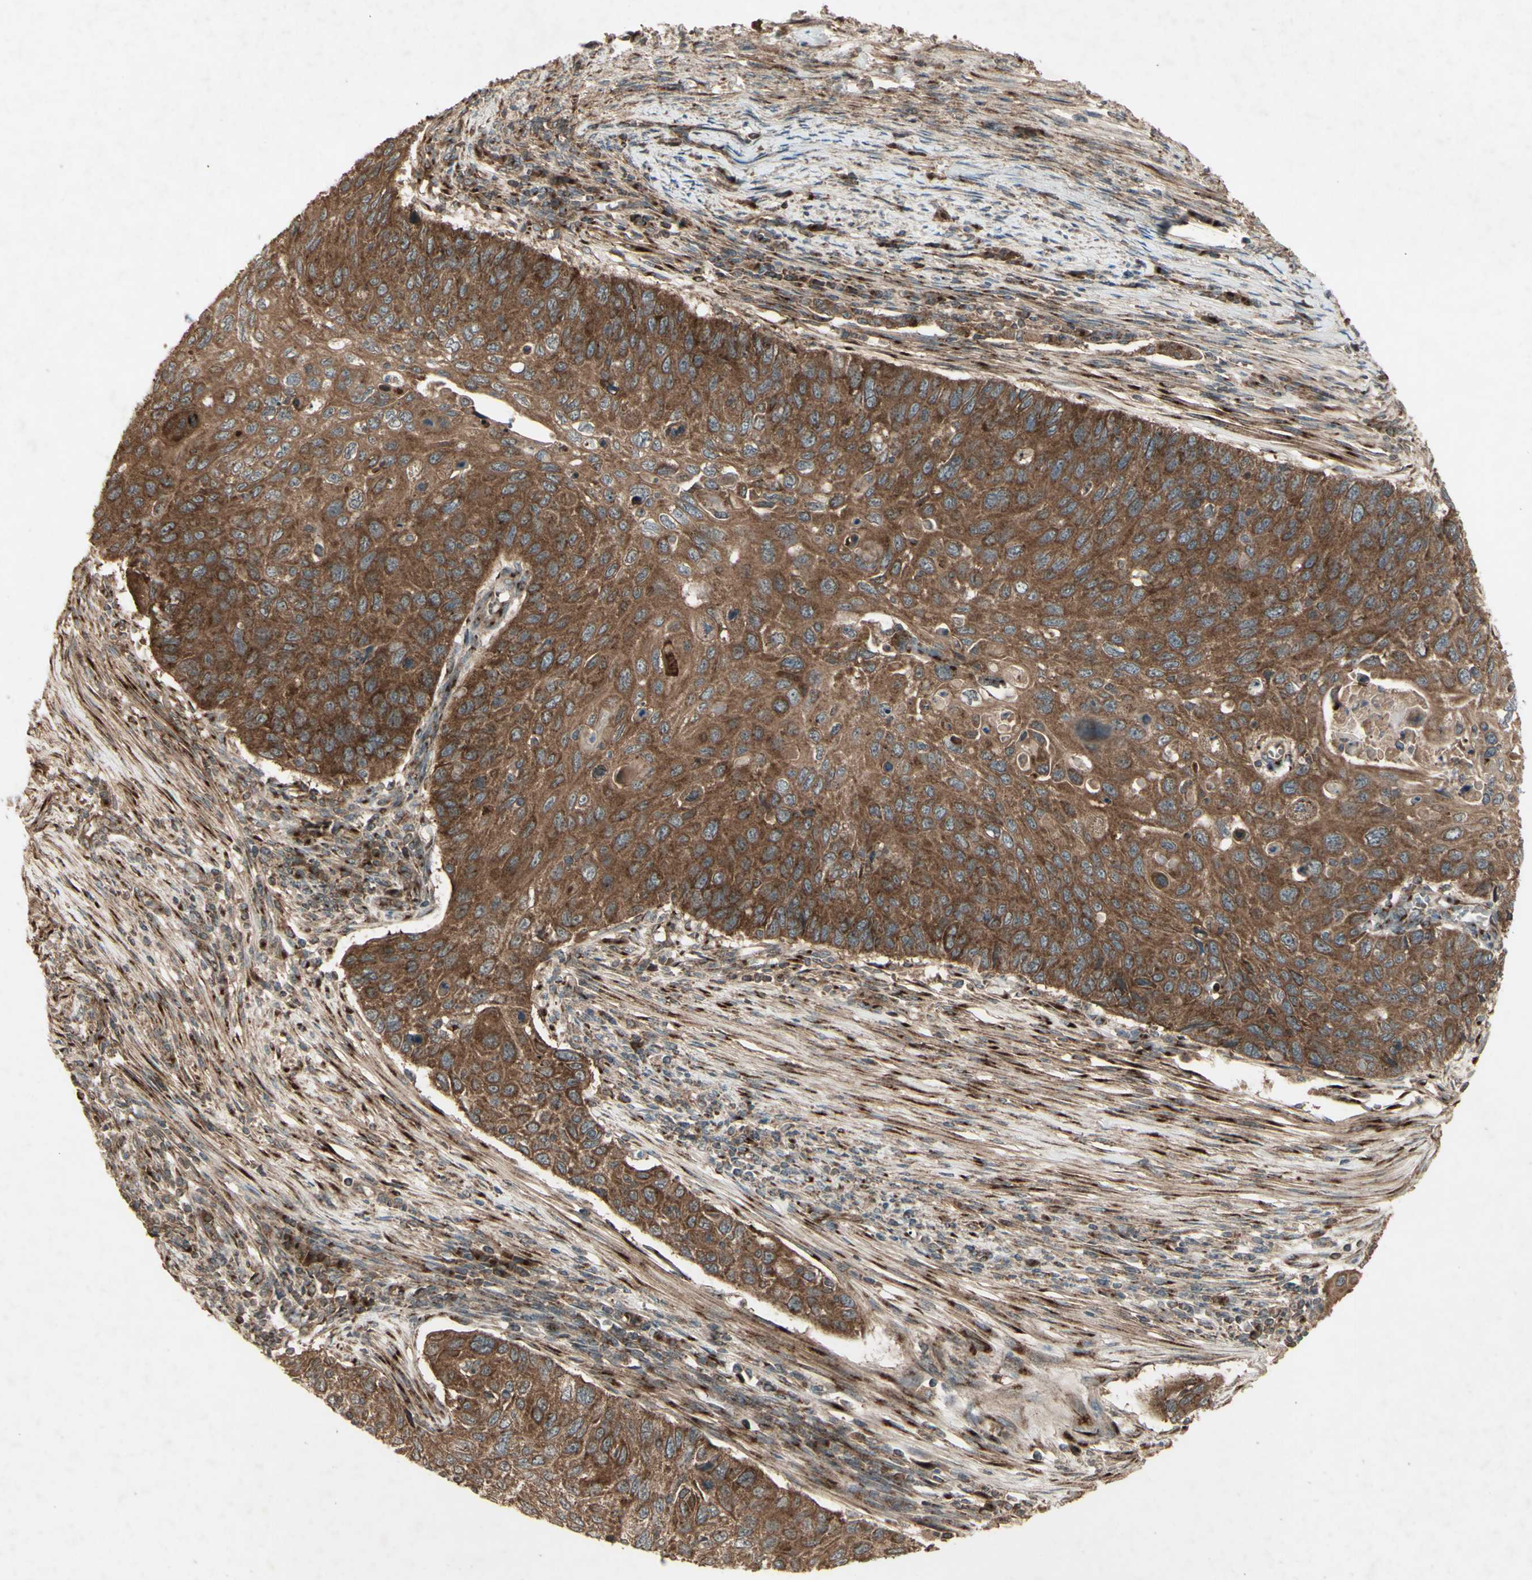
{"staining": {"intensity": "strong", "quantity": ">75%", "location": "cytoplasmic/membranous"}, "tissue": "cervical cancer", "cell_type": "Tumor cells", "image_type": "cancer", "snomed": [{"axis": "morphology", "description": "Squamous cell carcinoma, NOS"}, {"axis": "topography", "description": "Cervix"}], "caption": "Protein staining reveals strong cytoplasmic/membranous expression in approximately >75% of tumor cells in cervical cancer (squamous cell carcinoma).", "gene": "AP1G1", "patient": {"sex": "female", "age": 70}}